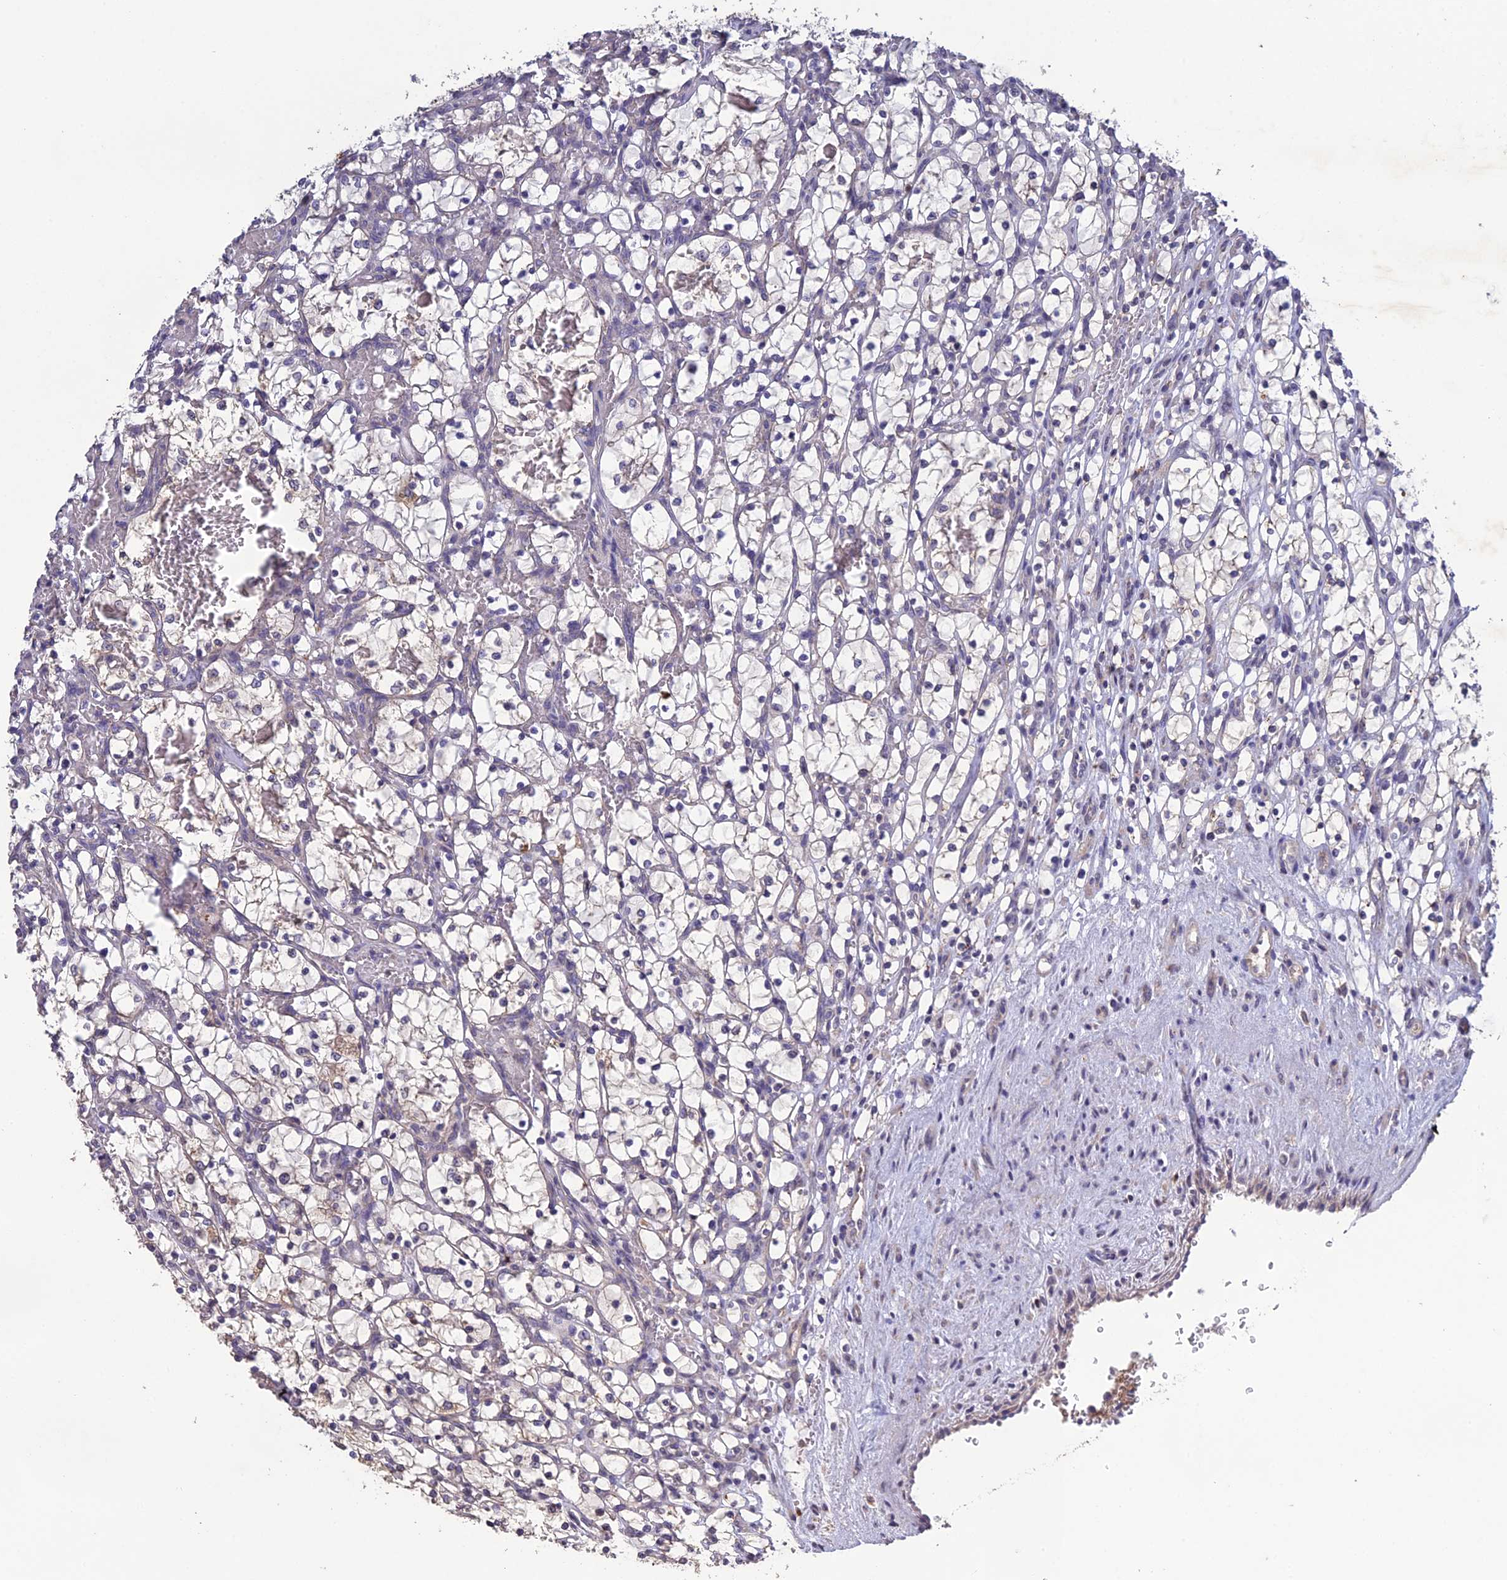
{"staining": {"intensity": "weak", "quantity": "<25%", "location": "cytoplasmic/membranous"}, "tissue": "renal cancer", "cell_type": "Tumor cells", "image_type": "cancer", "snomed": [{"axis": "morphology", "description": "Adenocarcinoma, NOS"}, {"axis": "topography", "description": "Kidney"}], "caption": "An IHC histopathology image of renal cancer (adenocarcinoma) is shown. There is no staining in tumor cells of renal cancer (adenocarcinoma).", "gene": "SLC39A13", "patient": {"sex": "female", "age": 69}}